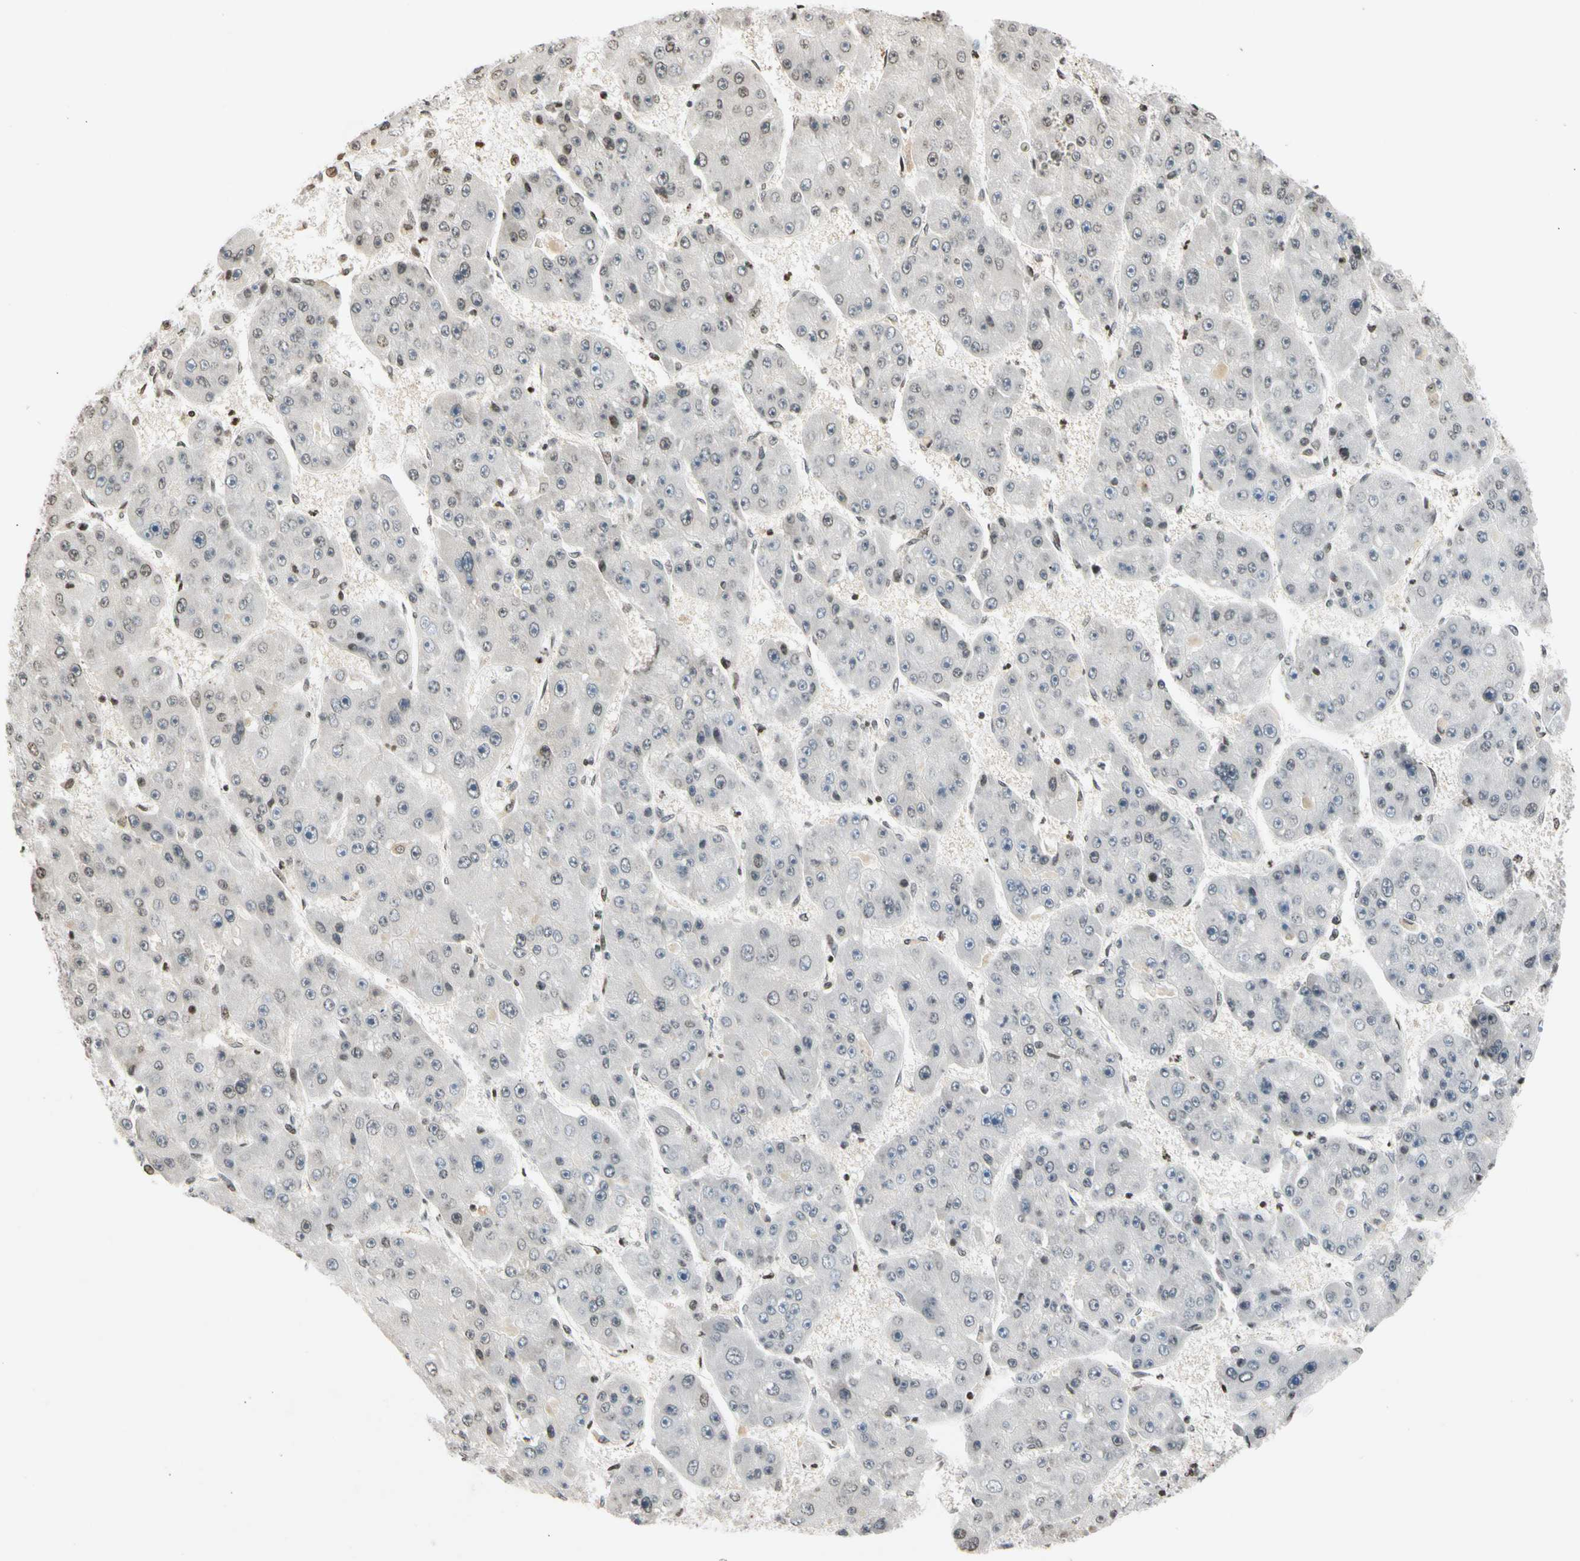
{"staining": {"intensity": "negative", "quantity": "none", "location": "none"}, "tissue": "liver cancer", "cell_type": "Tumor cells", "image_type": "cancer", "snomed": [{"axis": "morphology", "description": "Carcinoma, Hepatocellular, NOS"}, {"axis": "topography", "description": "Liver"}], "caption": "Tumor cells are negative for brown protein staining in liver hepatocellular carcinoma.", "gene": "GPX4", "patient": {"sex": "female", "age": 61}}